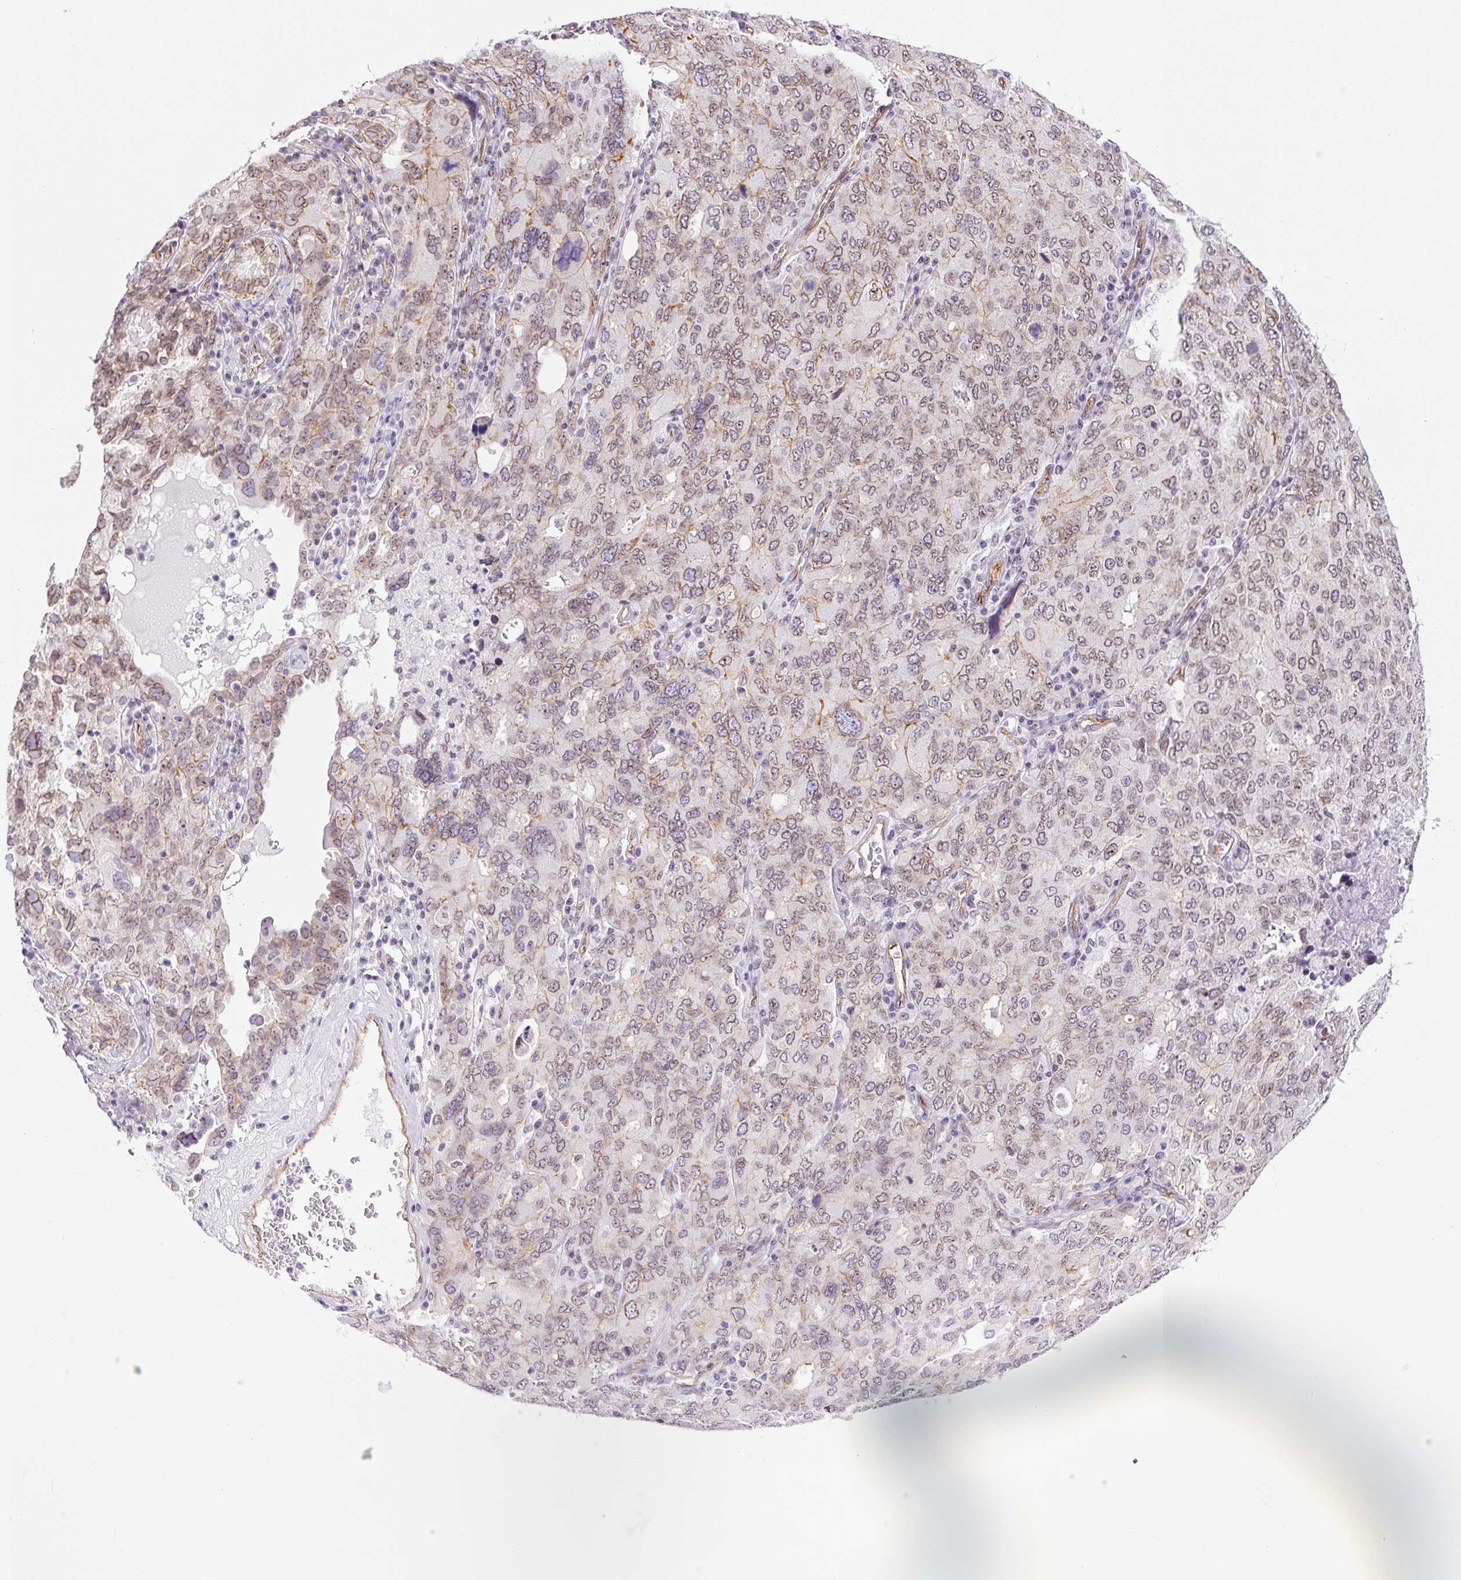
{"staining": {"intensity": "weak", "quantity": "25%-75%", "location": "cytoplasmic/membranous,nuclear"}, "tissue": "ovarian cancer", "cell_type": "Tumor cells", "image_type": "cancer", "snomed": [{"axis": "morphology", "description": "Carcinoma, endometroid"}, {"axis": "topography", "description": "Ovary"}], "caption": "Immunohistochemical staining of human endometroid carcinoma (ovarian) demonstrates low levels of weak cytoplasmic/membranous and nuclear protein positivity in about 25%-75% of tumor cells. Using DAB (3,3'-diaminobenzidine) (brown) and hematoxylin (blue) stains, captured at high magnification using brightfield microscopy.", "gene": "MYO5C", "patient": {"sex": "female", "age": 62}}